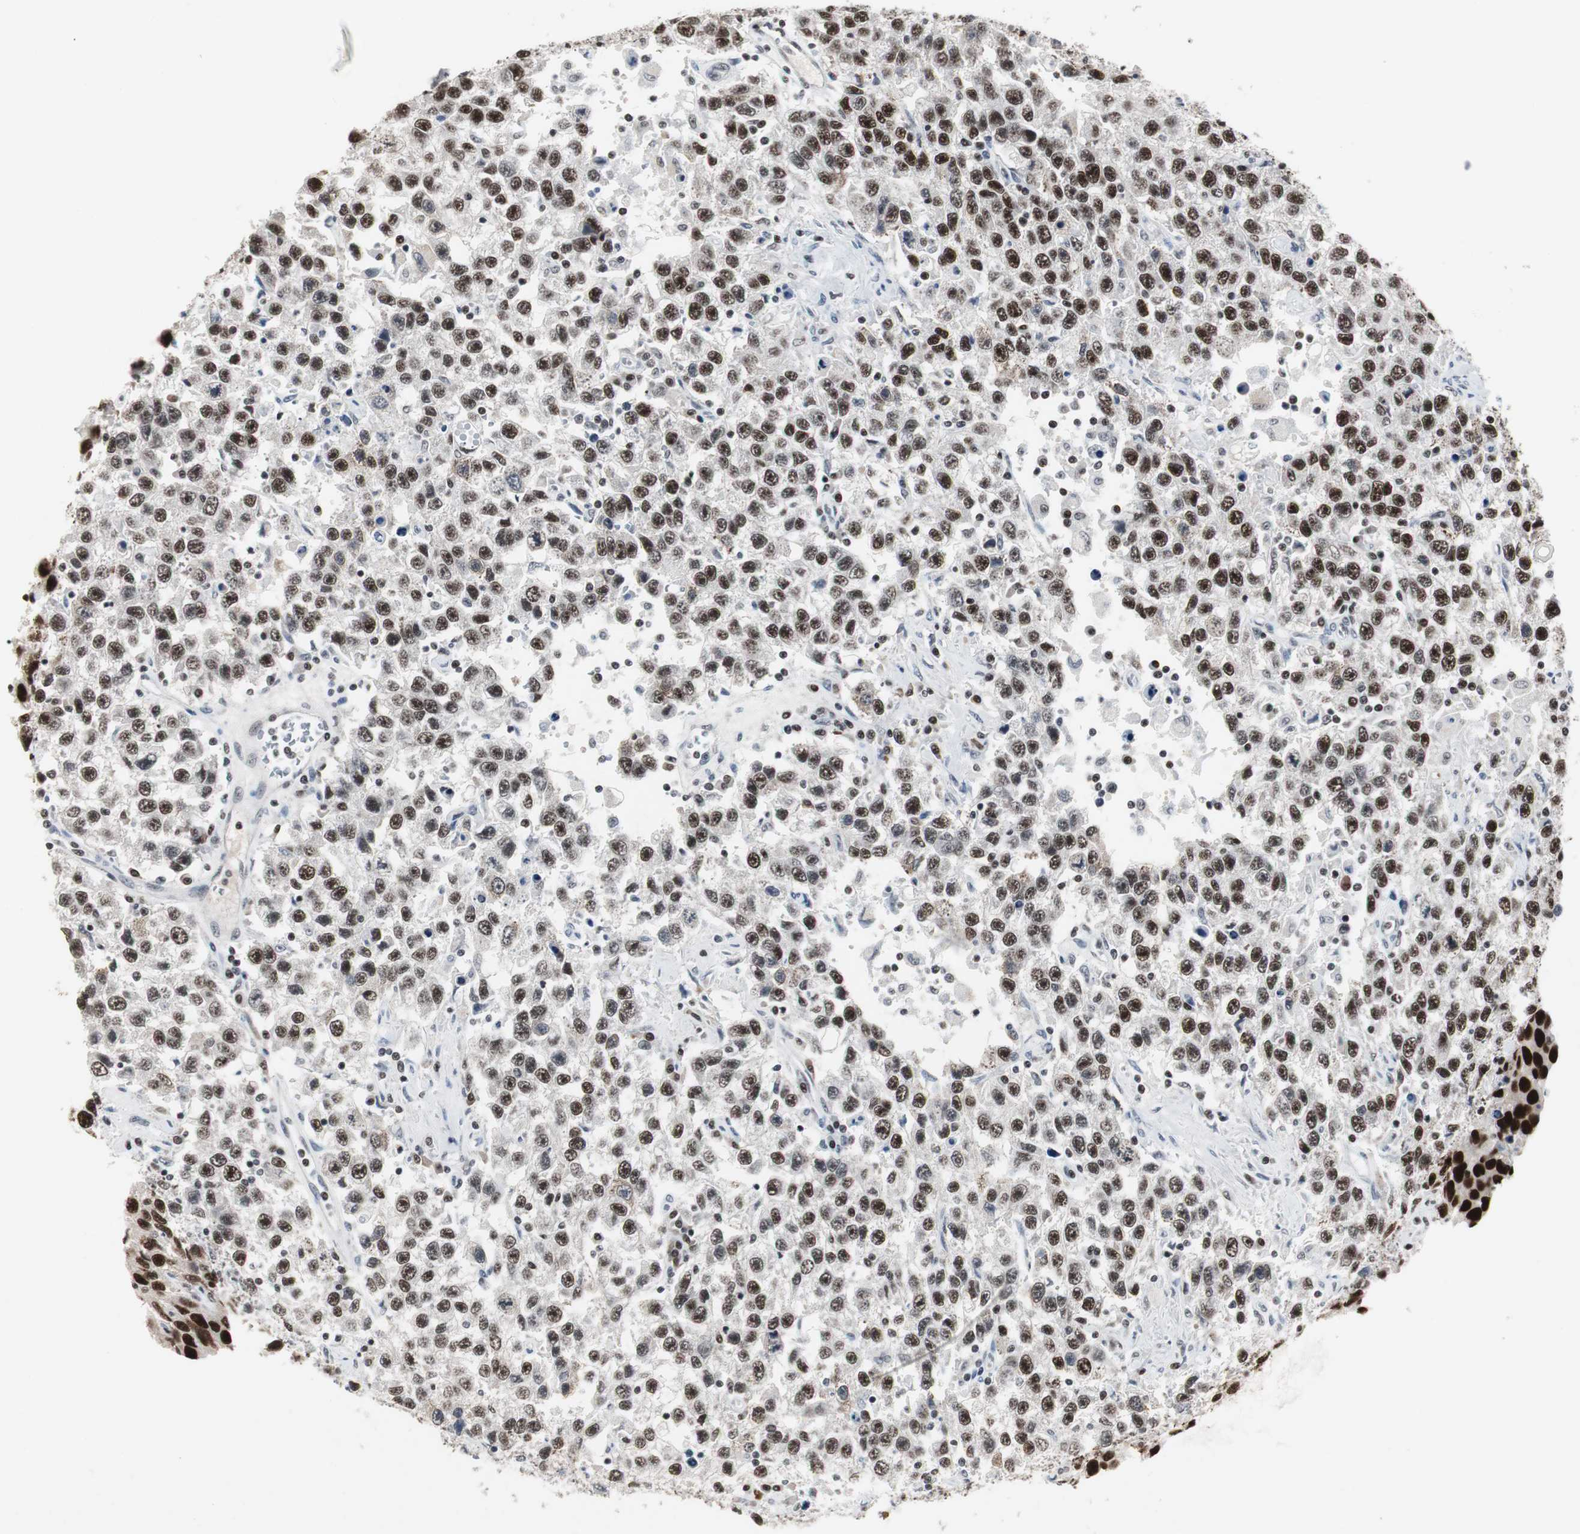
{"staining": {"intensity": "strong", "quantity": ">75%", "location": "nuclear"}, "tissue": "testis cancer", "cell_type": "Tumor cells", "image_type": "cancer", "snomed": [{"axis": "morphology", "description": "Seminoma, NOS"}, {"axis": "topography", "description": "Testis"}], "caption": "An immunohistochemistry (IHC) image of neoplastic tissue is shown. Protein staining in brown labels strong nuclear positivity in testis cancer within tumor cells.", "gene": "RAD9A", "patient": {"sex": "male", "age": 41}}